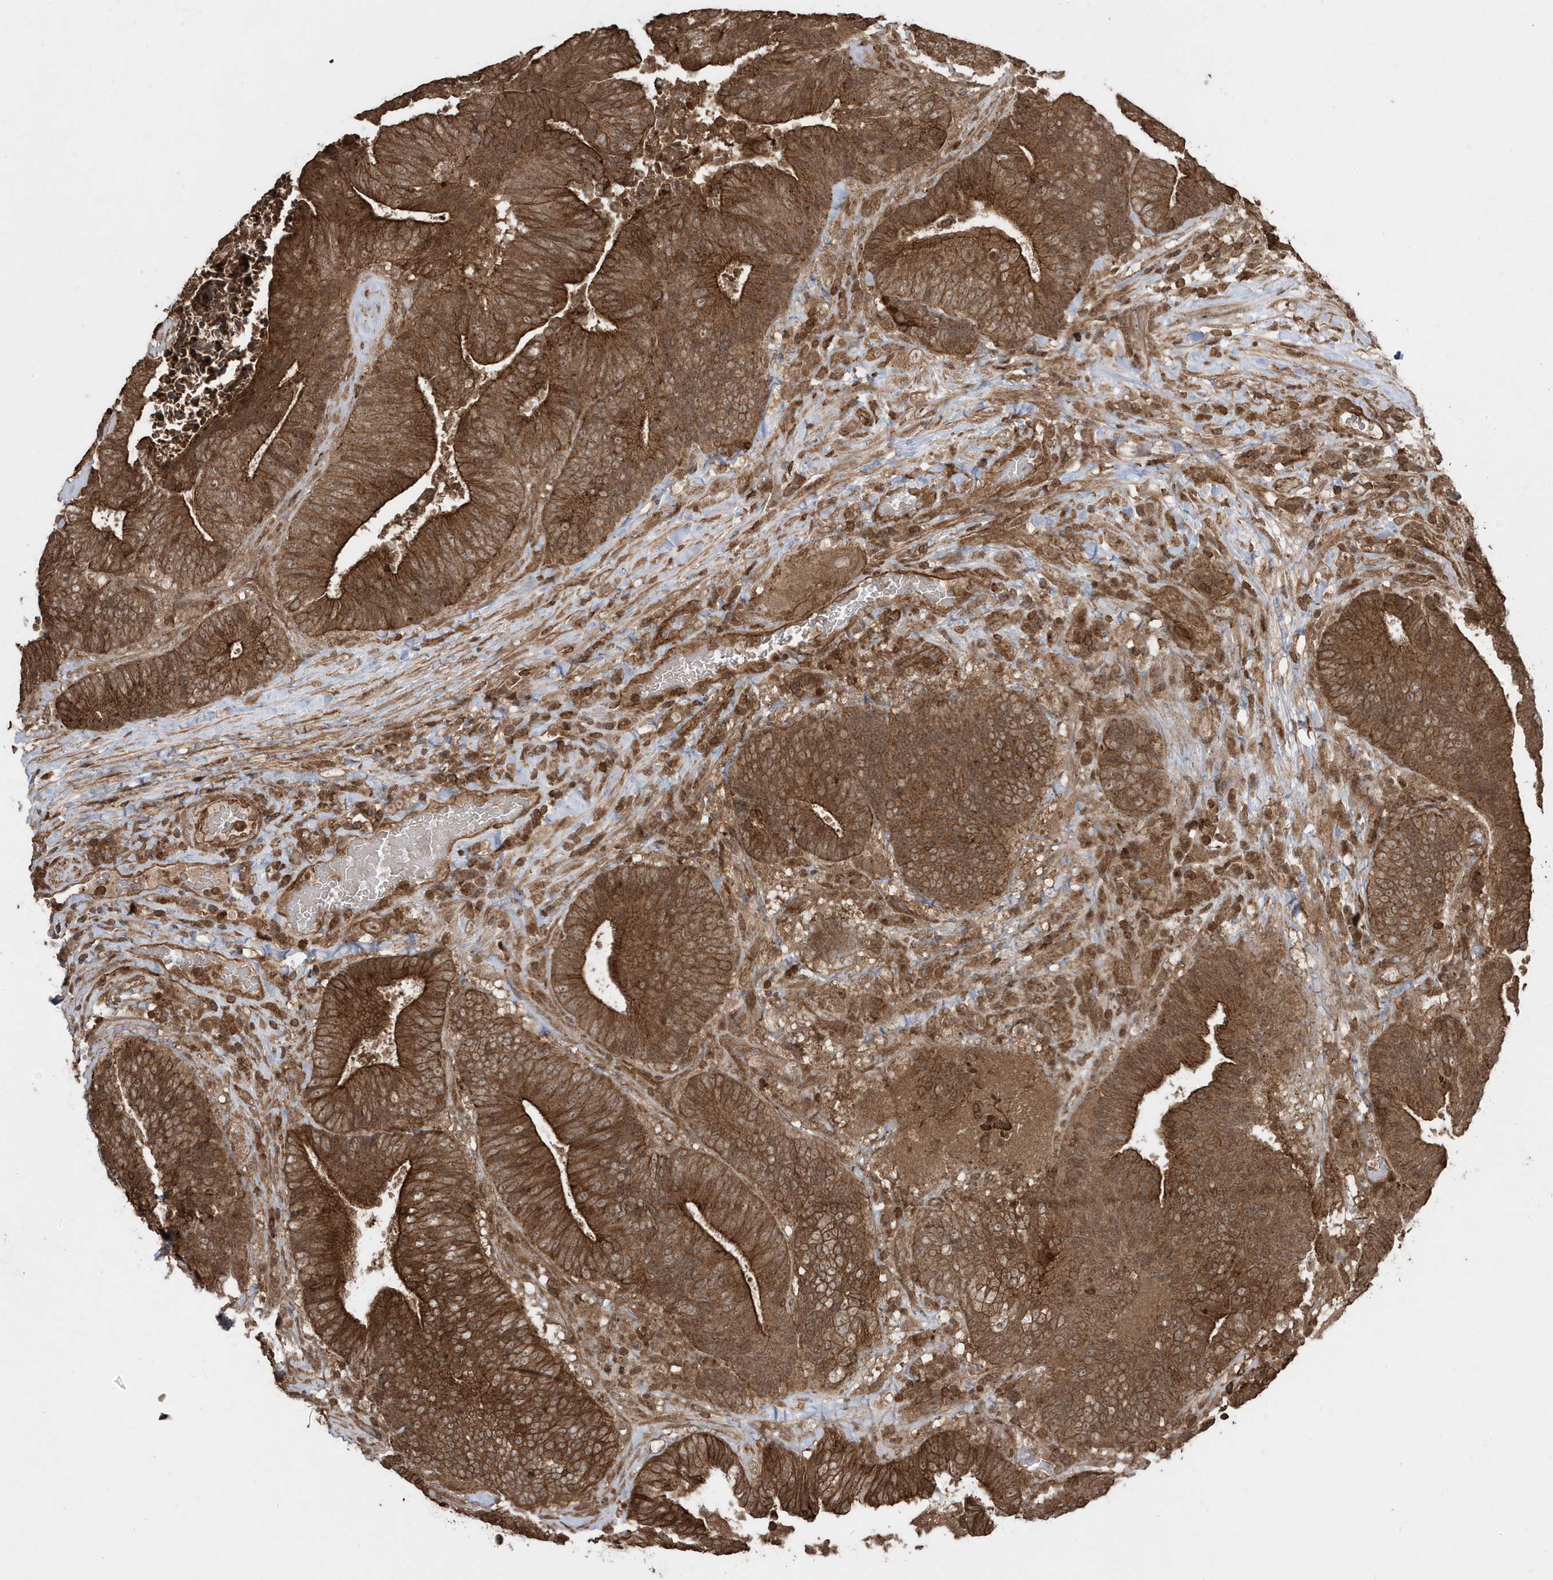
{"staining": {"intensity": "strong", "quantity": ">75%", "location": "cytoplasmic/membranous"}, "tissue": "colorectal cancer", "cell_type": "Tumor cells", "image_type": "cancer", "snomed": [{"axis": "morphology", "description": "Adenocarcinoma, NOS"}, {"axis": "topography", "description": "Rectum"}], "caption": "Strong cytoplasmic/membranous protein expression is appreciated in approximately >75% of tumor cells in colorectal cancer. The protein of interest is stained brown, and the nuclei are stained in blue (DAB IHC with brightfield microscopy, high magnification).", "gene": "ASAP1", "patient": {"sex": "male", "age": 72}}